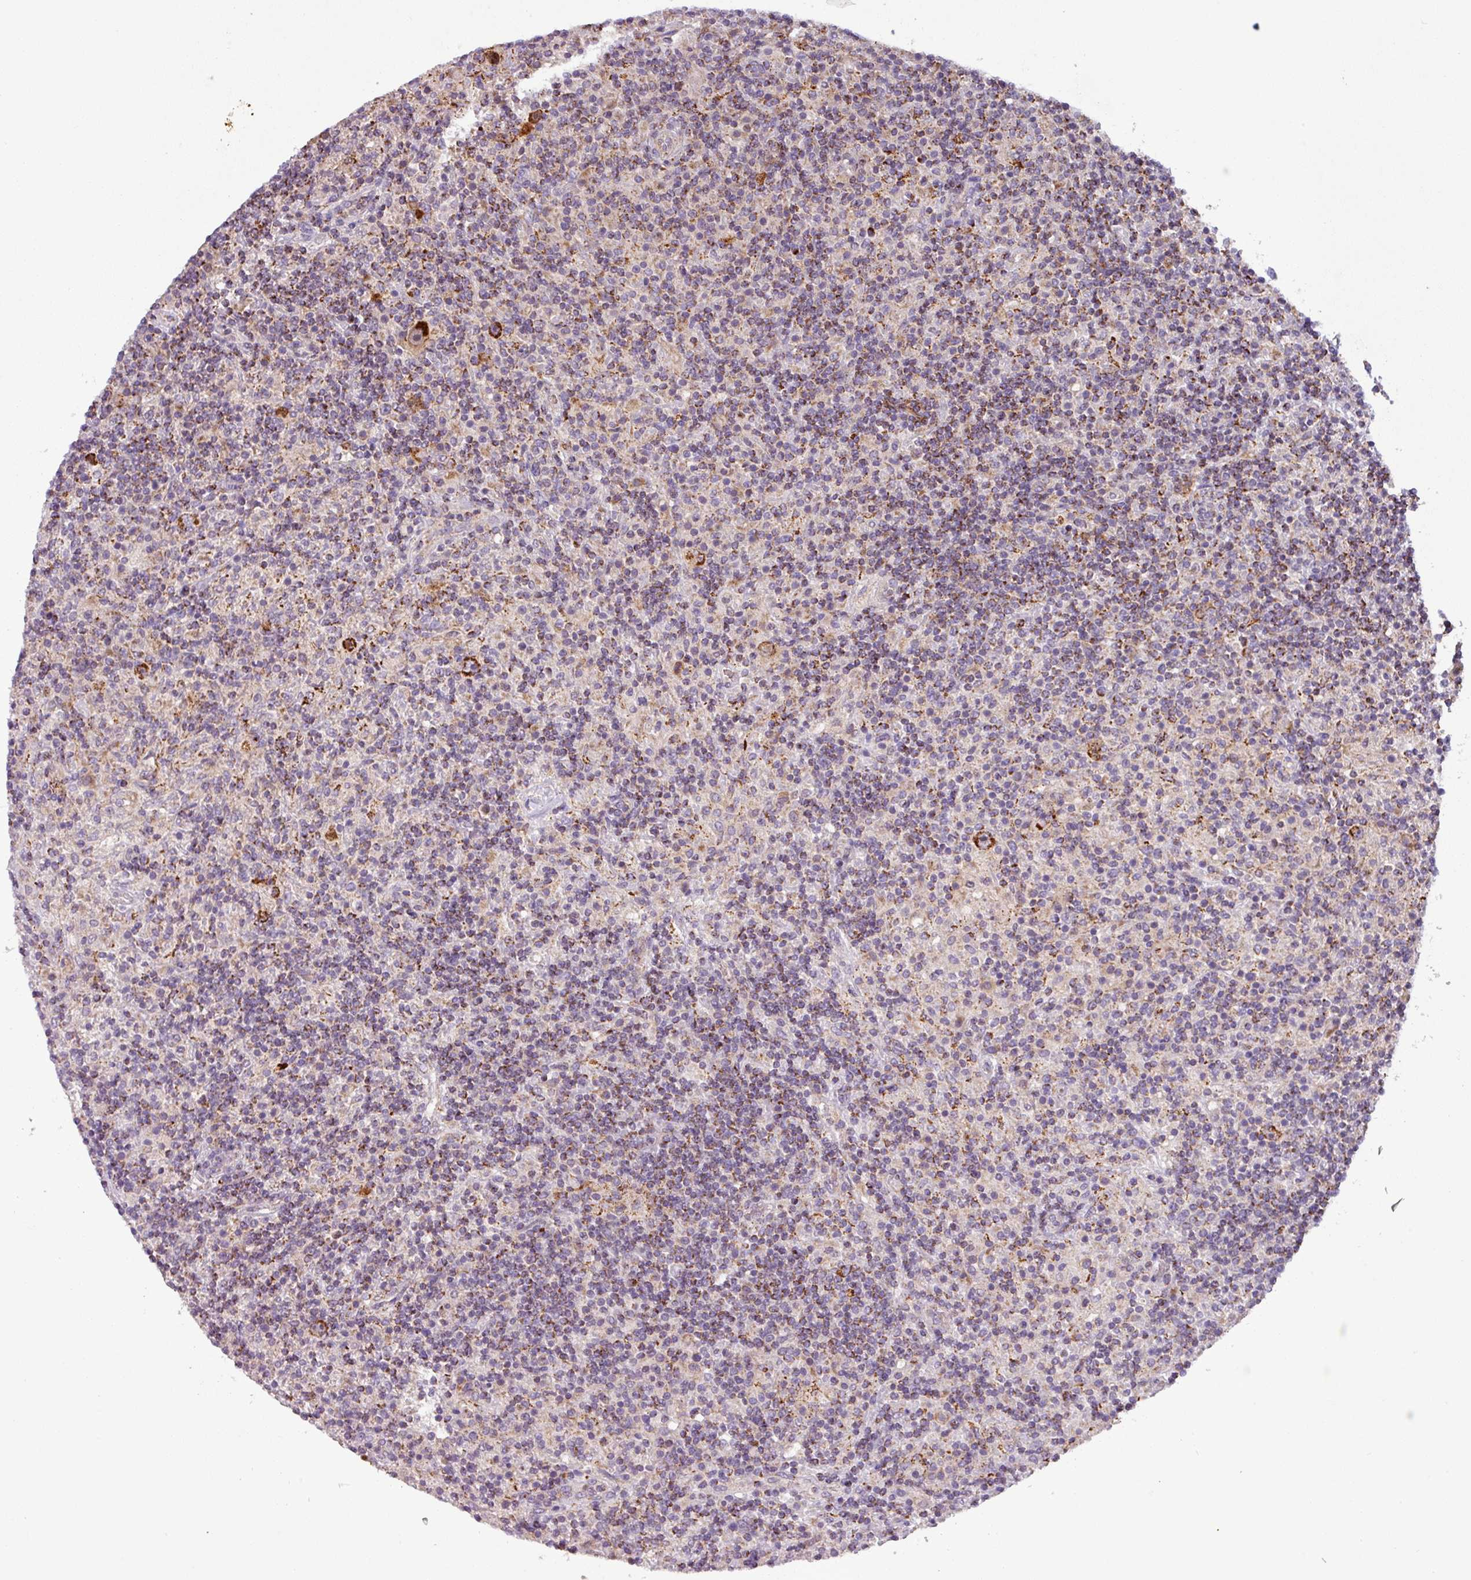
{"staining": {"intensity": "strong", "quantity": ">75%", "location": "cytoplasmic/membranous"}, "tissue": "lymphoma", "cell_type": "Tumor cells", "image_type": "cancer", "snomed": [{"axis": "morphology", "description": "Hodgkin's disease, NOS"}, {"axis": "topography", "description": "Lymph node"}], "caption": "Protein staining shows strong cytoplasmic/membranous expression in approximately >75% of tumor cells in Hodgkin's disease.", "gene": "PNMA6A", "patient": {"sex": "male", "age": 70}}